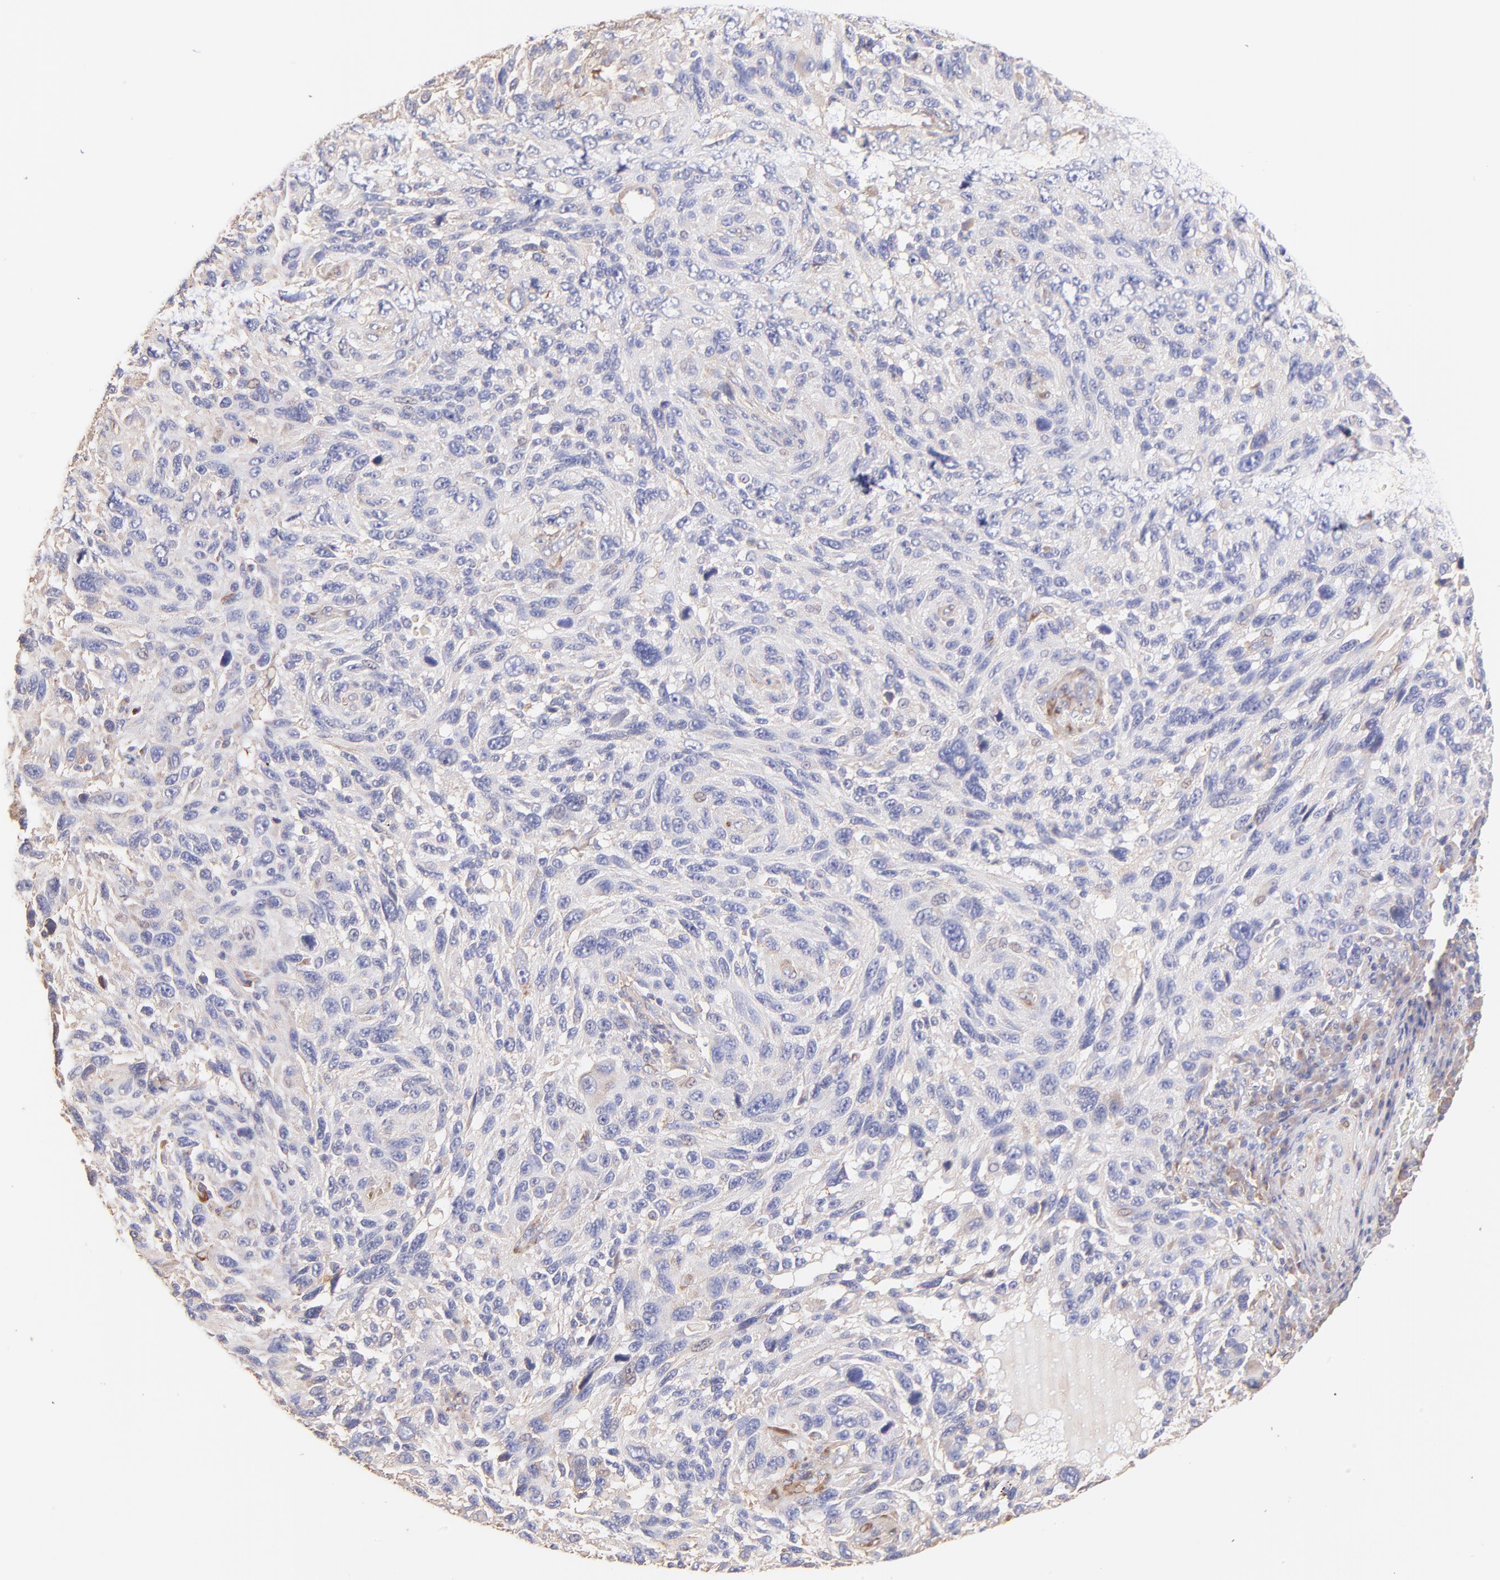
{"staining": {"intensity": "weak", "quantity": "<25%", "location": "cytoplasmic/membranous"}, "tissue": "melanoma", "cell_type": "Tumor cells", "image_type": "cancer", "snomed": [{"axis": "morphology", "description": "Malignant melanoma, NOS"}, {"axis": "topography", "description": "Skin"}], "caption": "Immunohistochemistry of human malignant melanoma exhibits no positivity in tumor cells.", "gene": "BGN", "patient": {"sex": "male", "age": 53}}